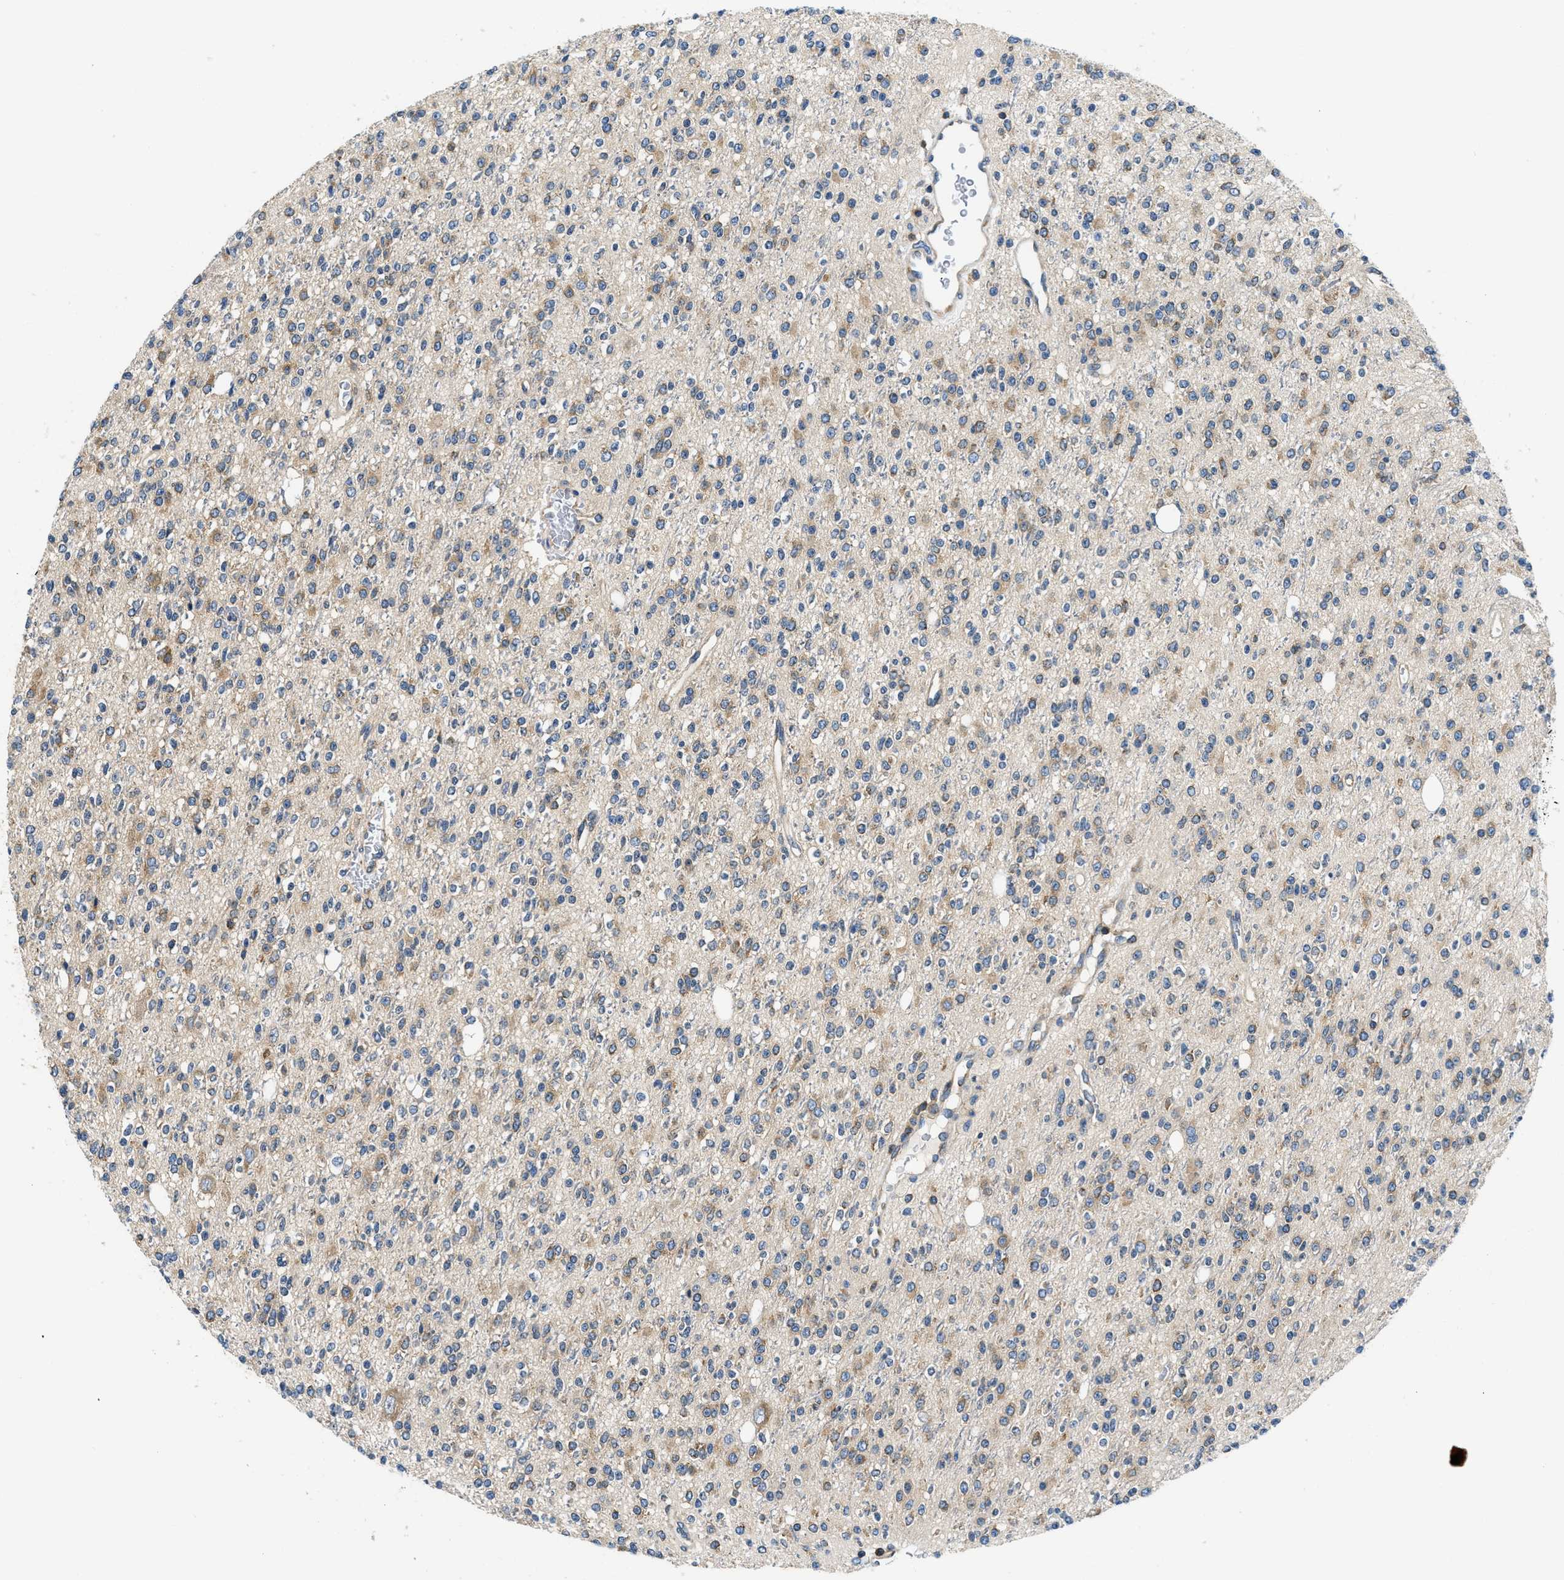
{"staining": {"intensity": "weak", "quantity": "25%-75%", "location": "cytoplasmic/membranous"}, "tissue": "glioma", "cell_type": "Tumor cells", "image_type": "cancer", "snomed": [{"axis": "morphology", "description": "Glioma, malignant, High grade"}, {"axis": "topography", "description": "Brain"}], "caption": "An immunohistochemistry micrograph of tumor tissue is shown. Protein staining in brown labels weak cytoplasmic/membranous positivity in malignant high-grade glioma within tumor cells.", "gene": "ABCF1", "patient": {"sex": "male", "age": 34}}